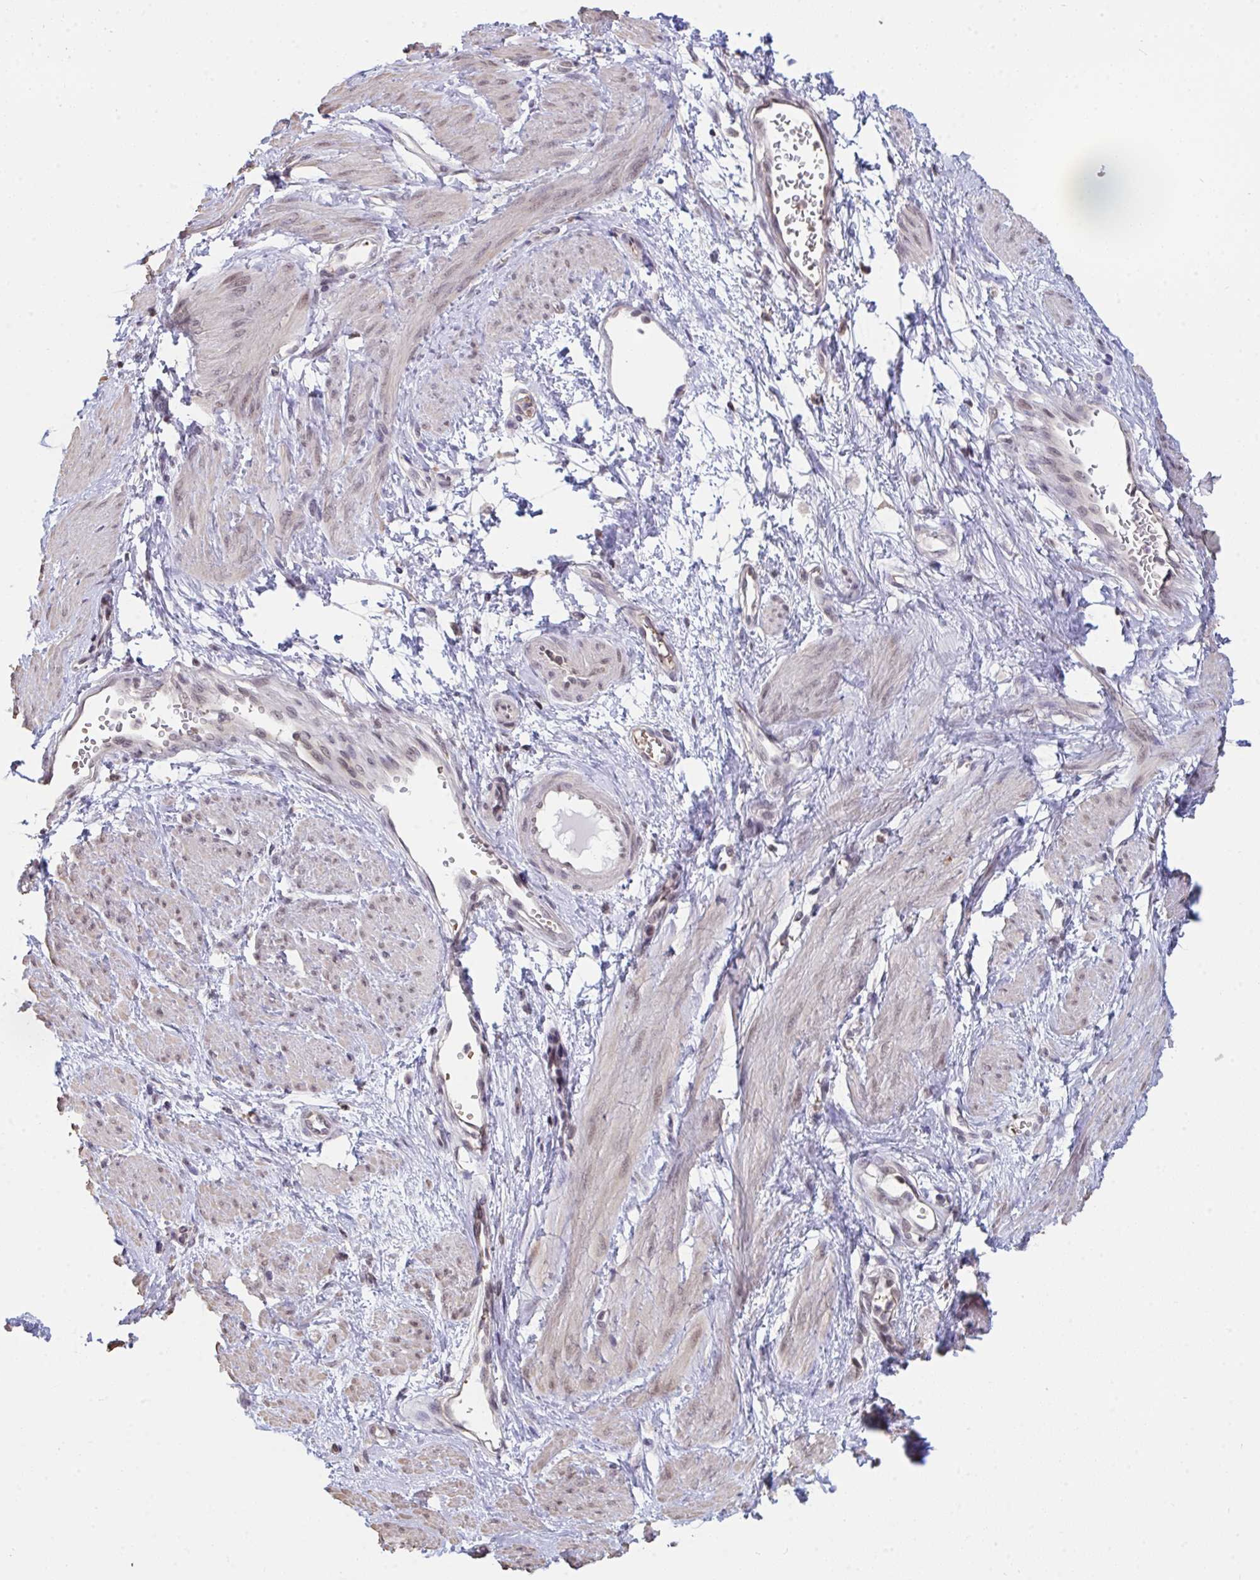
{"staining": {"intensity": "moderate", "quantity": "25%-75%", "location": "nuclear"}, "tissue": "smooth muscle", "cell_type": "Smooth muscle cells", "image_type": "normal", "snomed": [{"axis": "morphology", "description": "Normal tissue, NOS"}, {"axis": "topography", "description": "Smooth muscle"}, {"axis": "topography", "description": "Uterus"}], "caption": "Moderate nuclear staining is present in about 25%-75% of smooth muscle cells in benign smooth muscle.", "gene": "SAP30", "patient": {"sex": "female", "age": 39}}